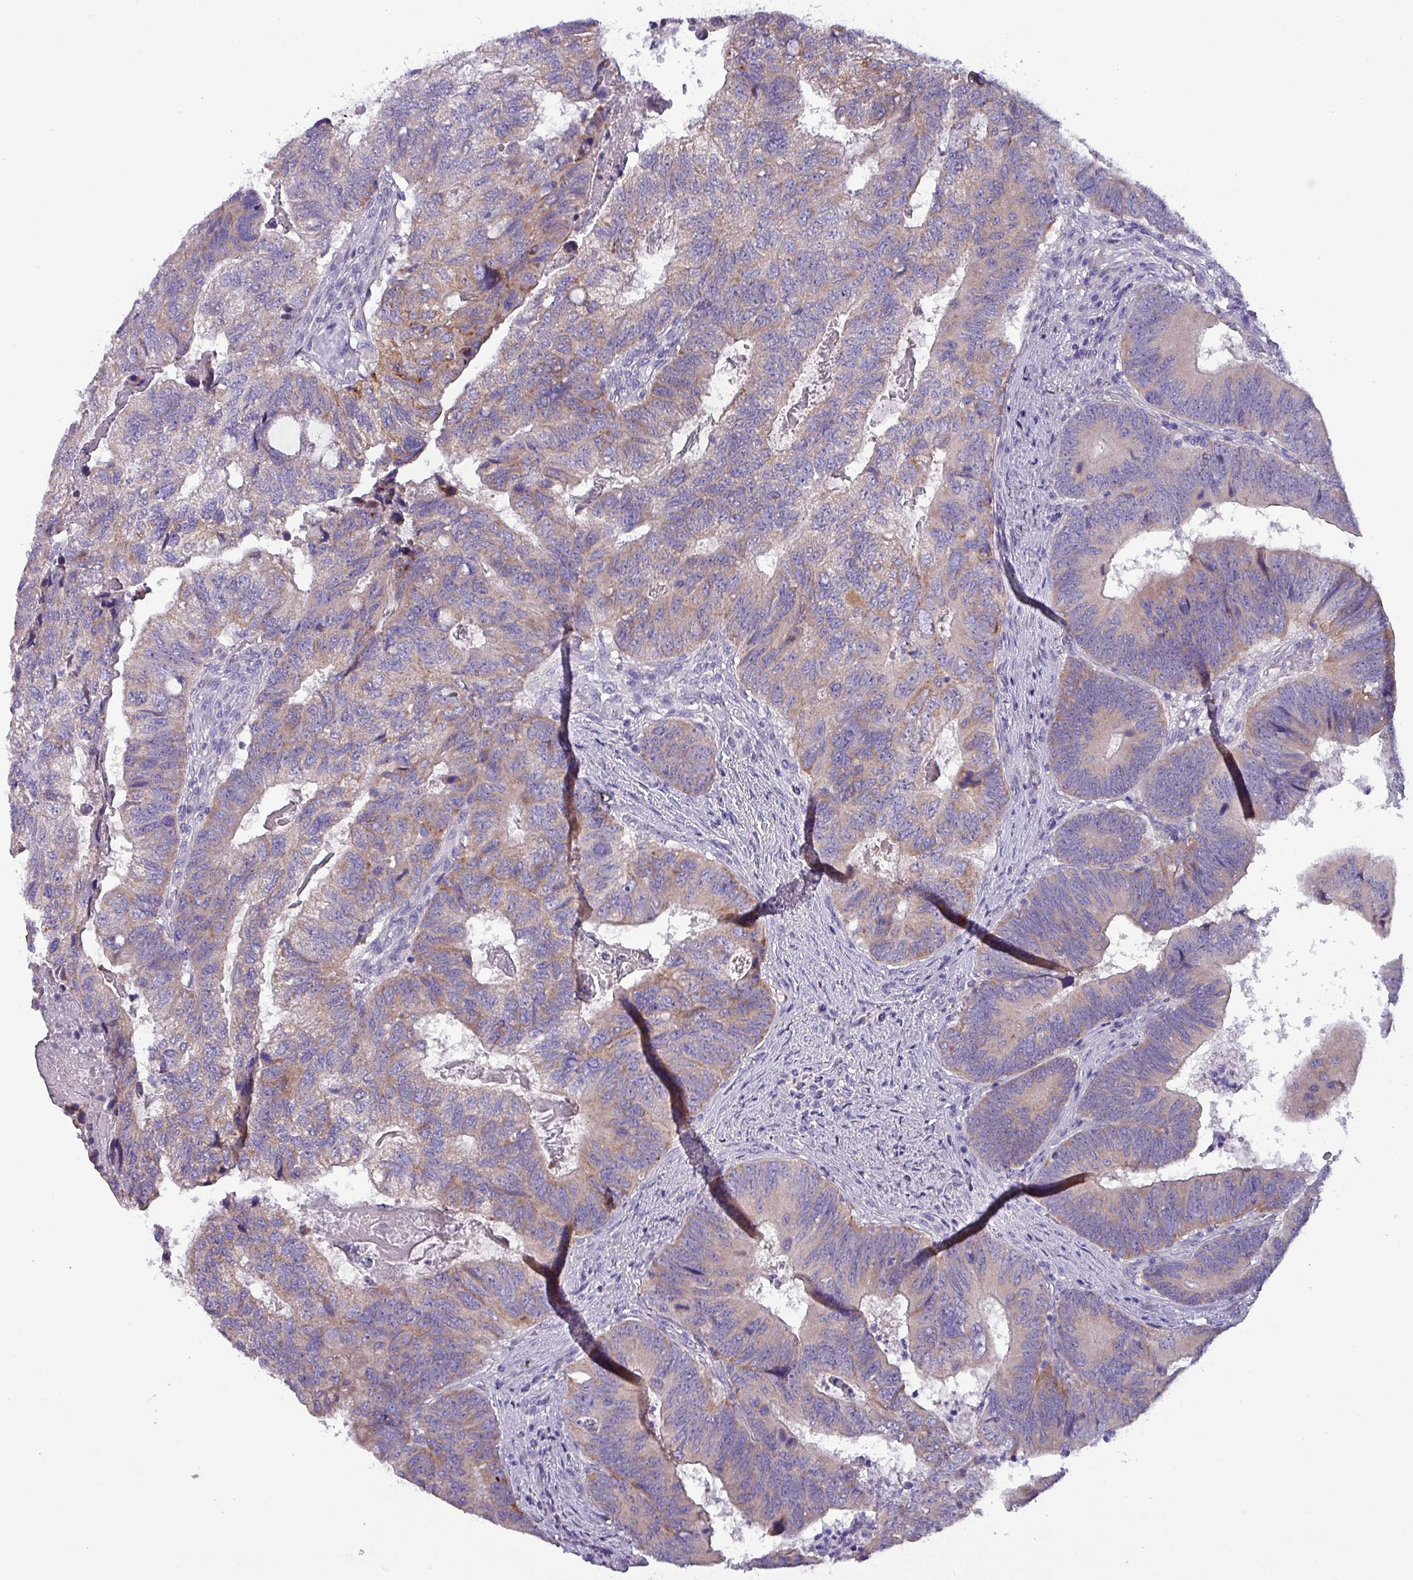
{"staining": {"intensity": "weak", "quantity": ">75%", "location": "cytoplasmic/membranous"}, "tissue": "colorectal cancer", "cell_type": "Tumor cells", "image_type": "cancer", "snomed": [{"axis": "morphology", "description": "Adenocarcinoma, NOS"}, {"axis": "topography", "description": "Colon"}], "caption": "Weak cytoplasmic/membranous positivity for a protein is identified in about >75% of tumor cells of colorectal cancer using immunohistochemistry.", "gene": "HSD3B7", "patient": {"sex": "female", "age": 67}}